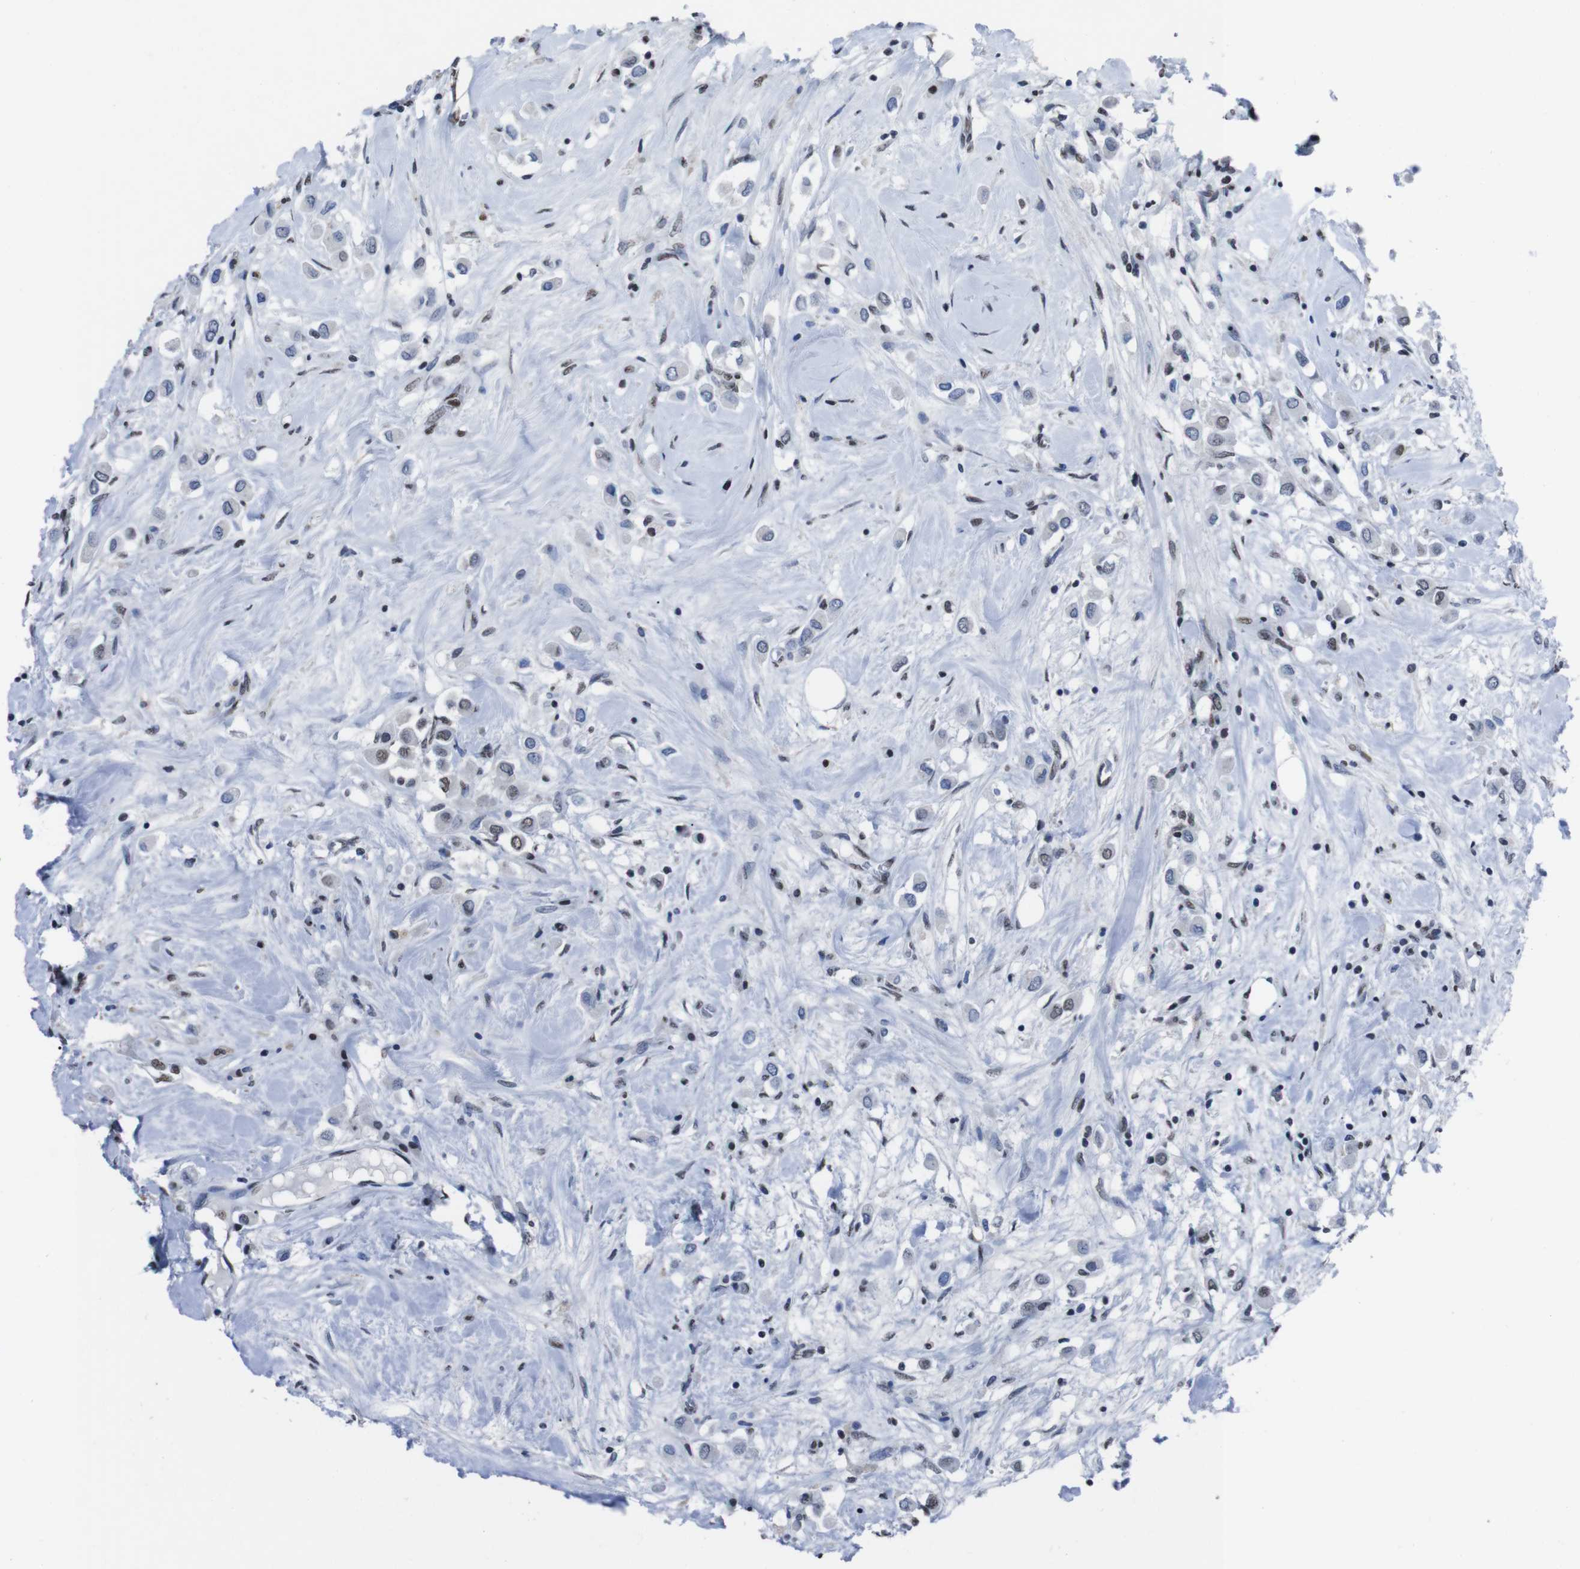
{"staining": {"intensity": "weak", "quantity": ">75%", "location": "nuclear"}, "tissue": "breast cancer", "cell_type": "Tumor cells", "image_type": "cancer", "snomed": [{"axis": "morphology", "description": "Duct carcinoma"}, {"axis": "topography", "description": "Breast"}], "caption": "Protein staining exhibits weak nuclear positivity in approximately >75% of tumor cells in breast invasive ductal carcinoma. The staining was performed using DAB to visualize the protein expression in brown, while the nuclei were stained in blue with hematoxylin (Magnification: 20x).", "gene": "PIP4P2", "patient": {"sex": "female", "age": 61}}